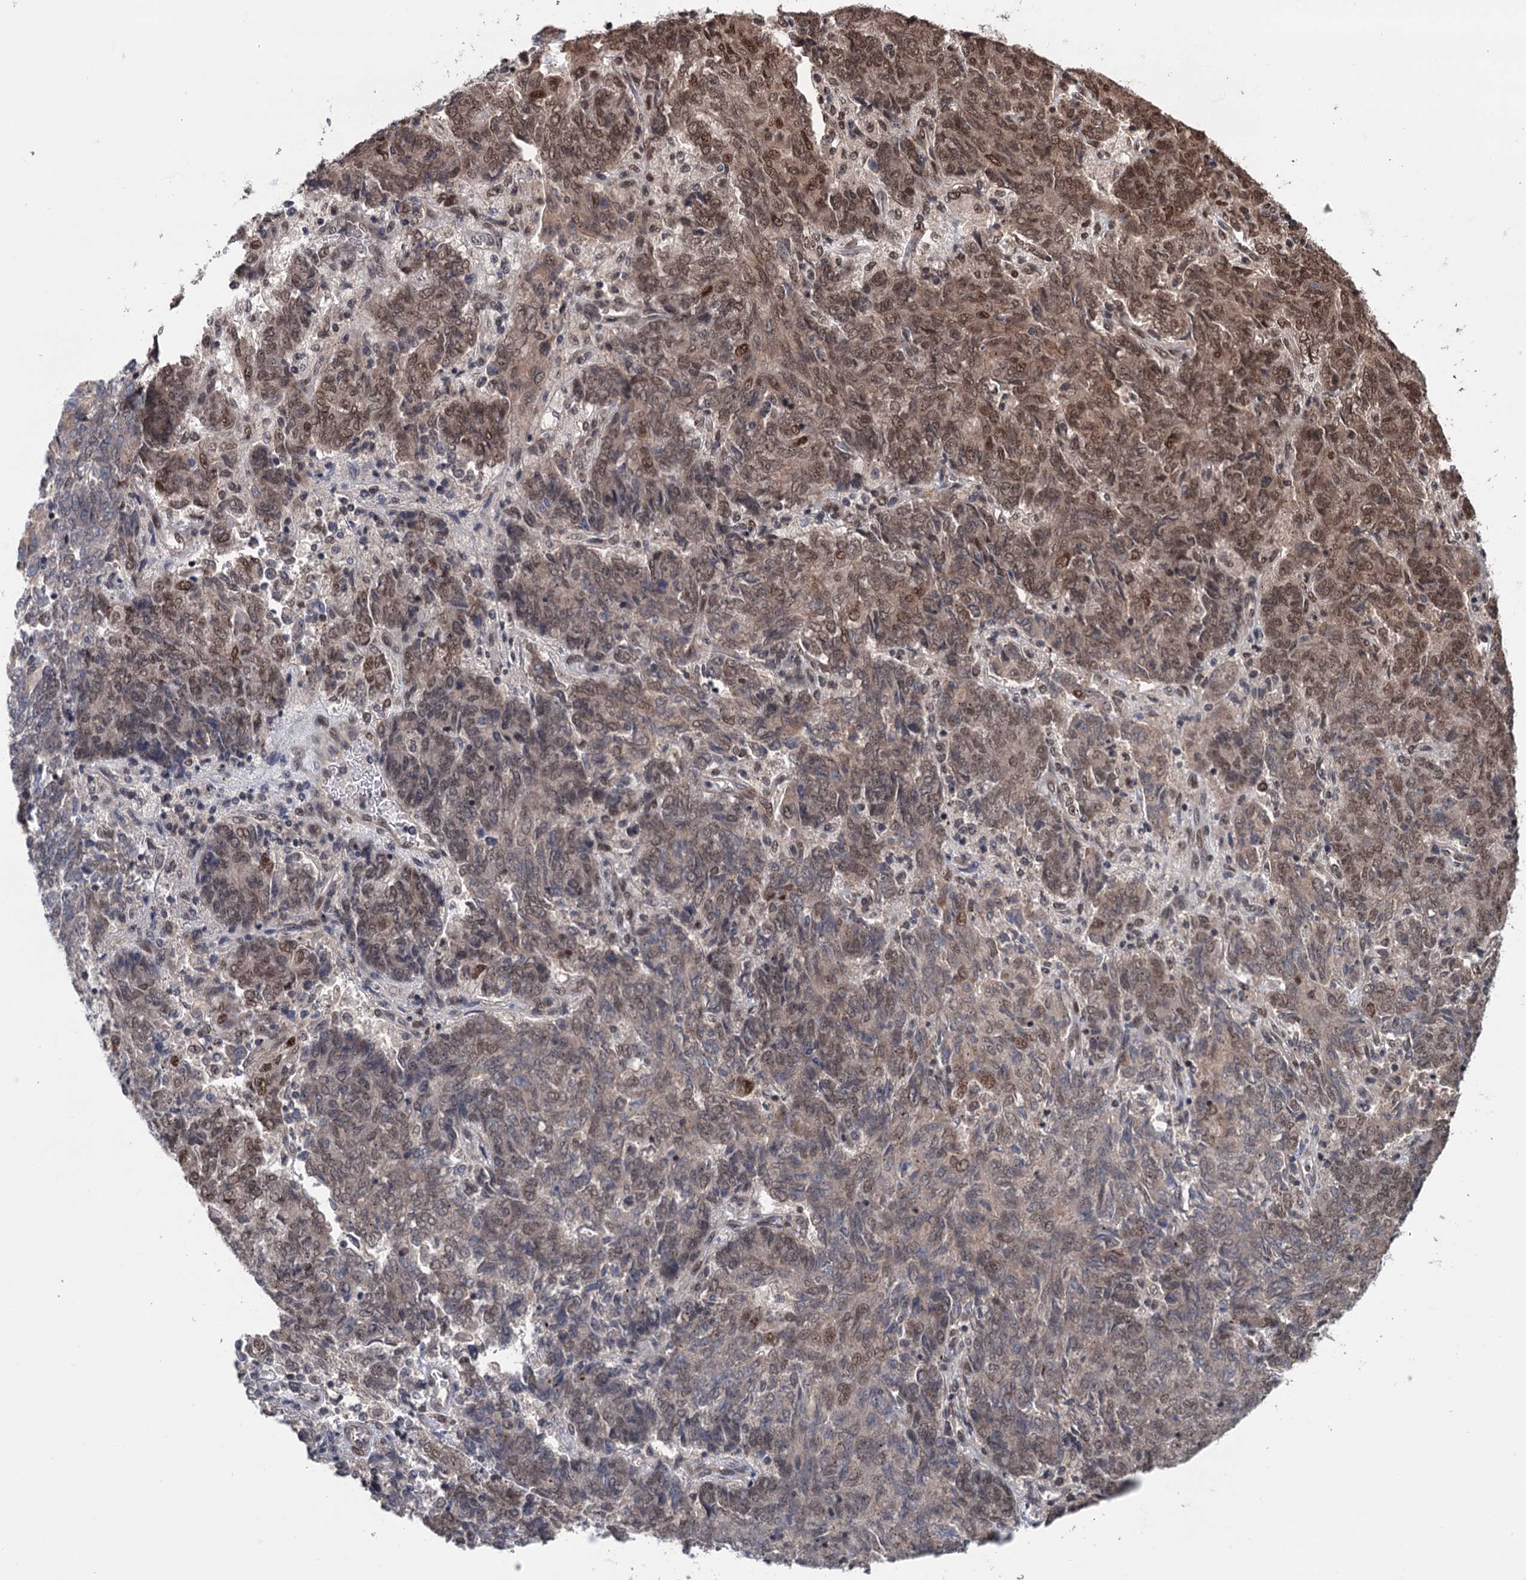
{"staining": {"intensity": "moderate", "quantity": "25%-75%", "location": "nuclear"}, "tissue": "endometrial cancer", "cell_type": "Tumor cells", "image_type": "cancer", "snomed": [{"axis": "morphology", "description": "Adenocarcinoma, NOS"}, {"axis": "topography", "description": "Endometrium"}], "caption": "Immunohistochemistry staining of endometrial adenocarcinoma, which displays medium levels of moderate nuclear expression in about 25%-75% of tumor cells indicating moderate nuclear protein expression. The staining was performed using DAB (3,3'-diaminobenzidine) (brown) for protein detection and nuclei were counterstained in hematoxylin (blue).", "gene": "RASSF4", "patient": {"sex": "female", "age": 80}}